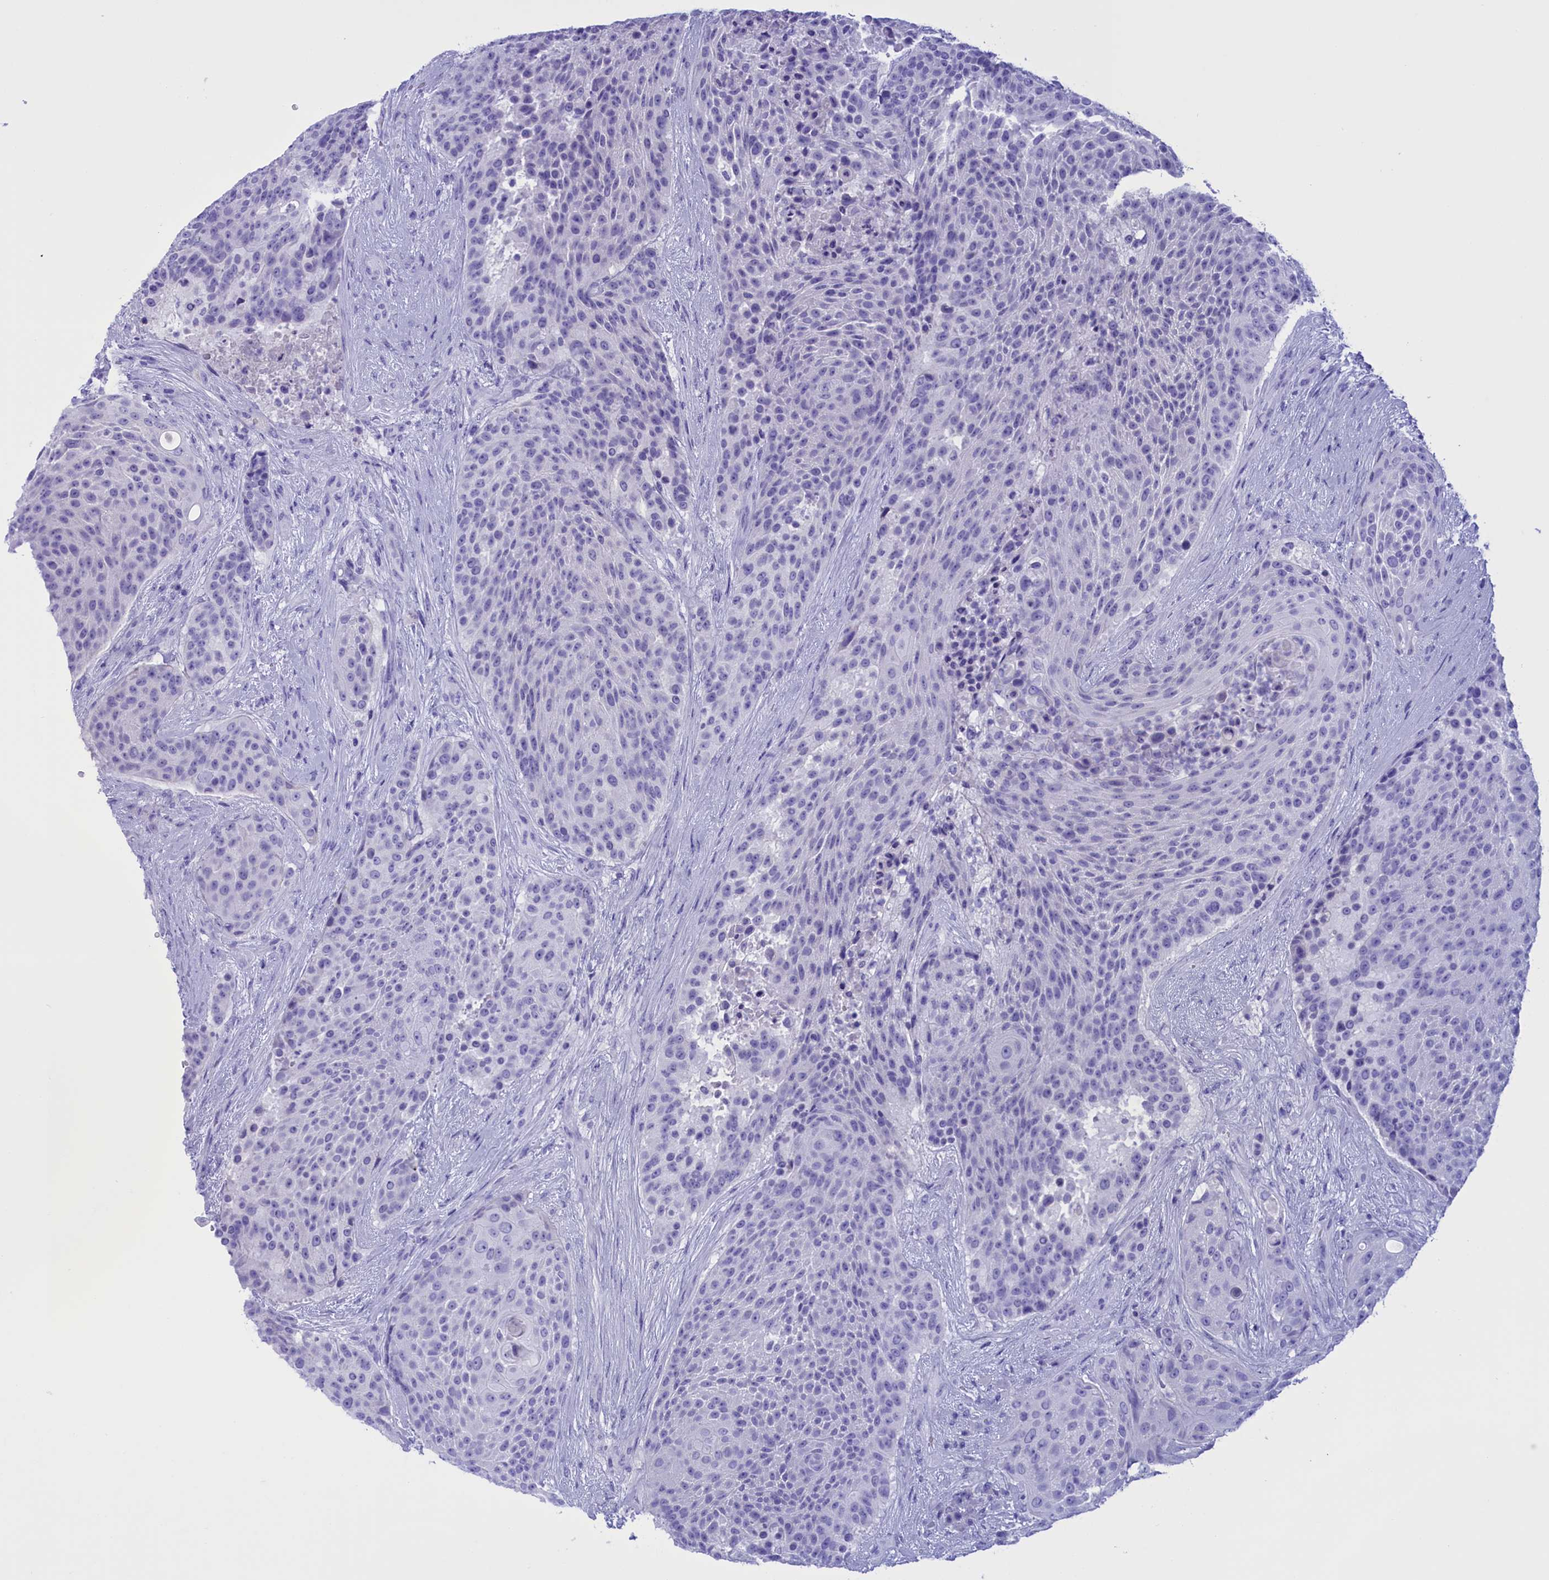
{"staining": {"intensity": "negative", "quantity": "none", "location": "none"}, "tissue": "urothelial cancer", "cell_type": "Tumor cells", "image_type": "cancer", "snomed": [{"axis": "morphology", "description": "Urothelial carcinoma, High grade"}, {"axis": "topography", "description": "Urinary bladder"}], "caption": "Photomicrograph shows no significant protein positivity in tumor cells of urothelial cancer.", "gene": "BRI3", "patient": {"sex": "female", "age": 63}}